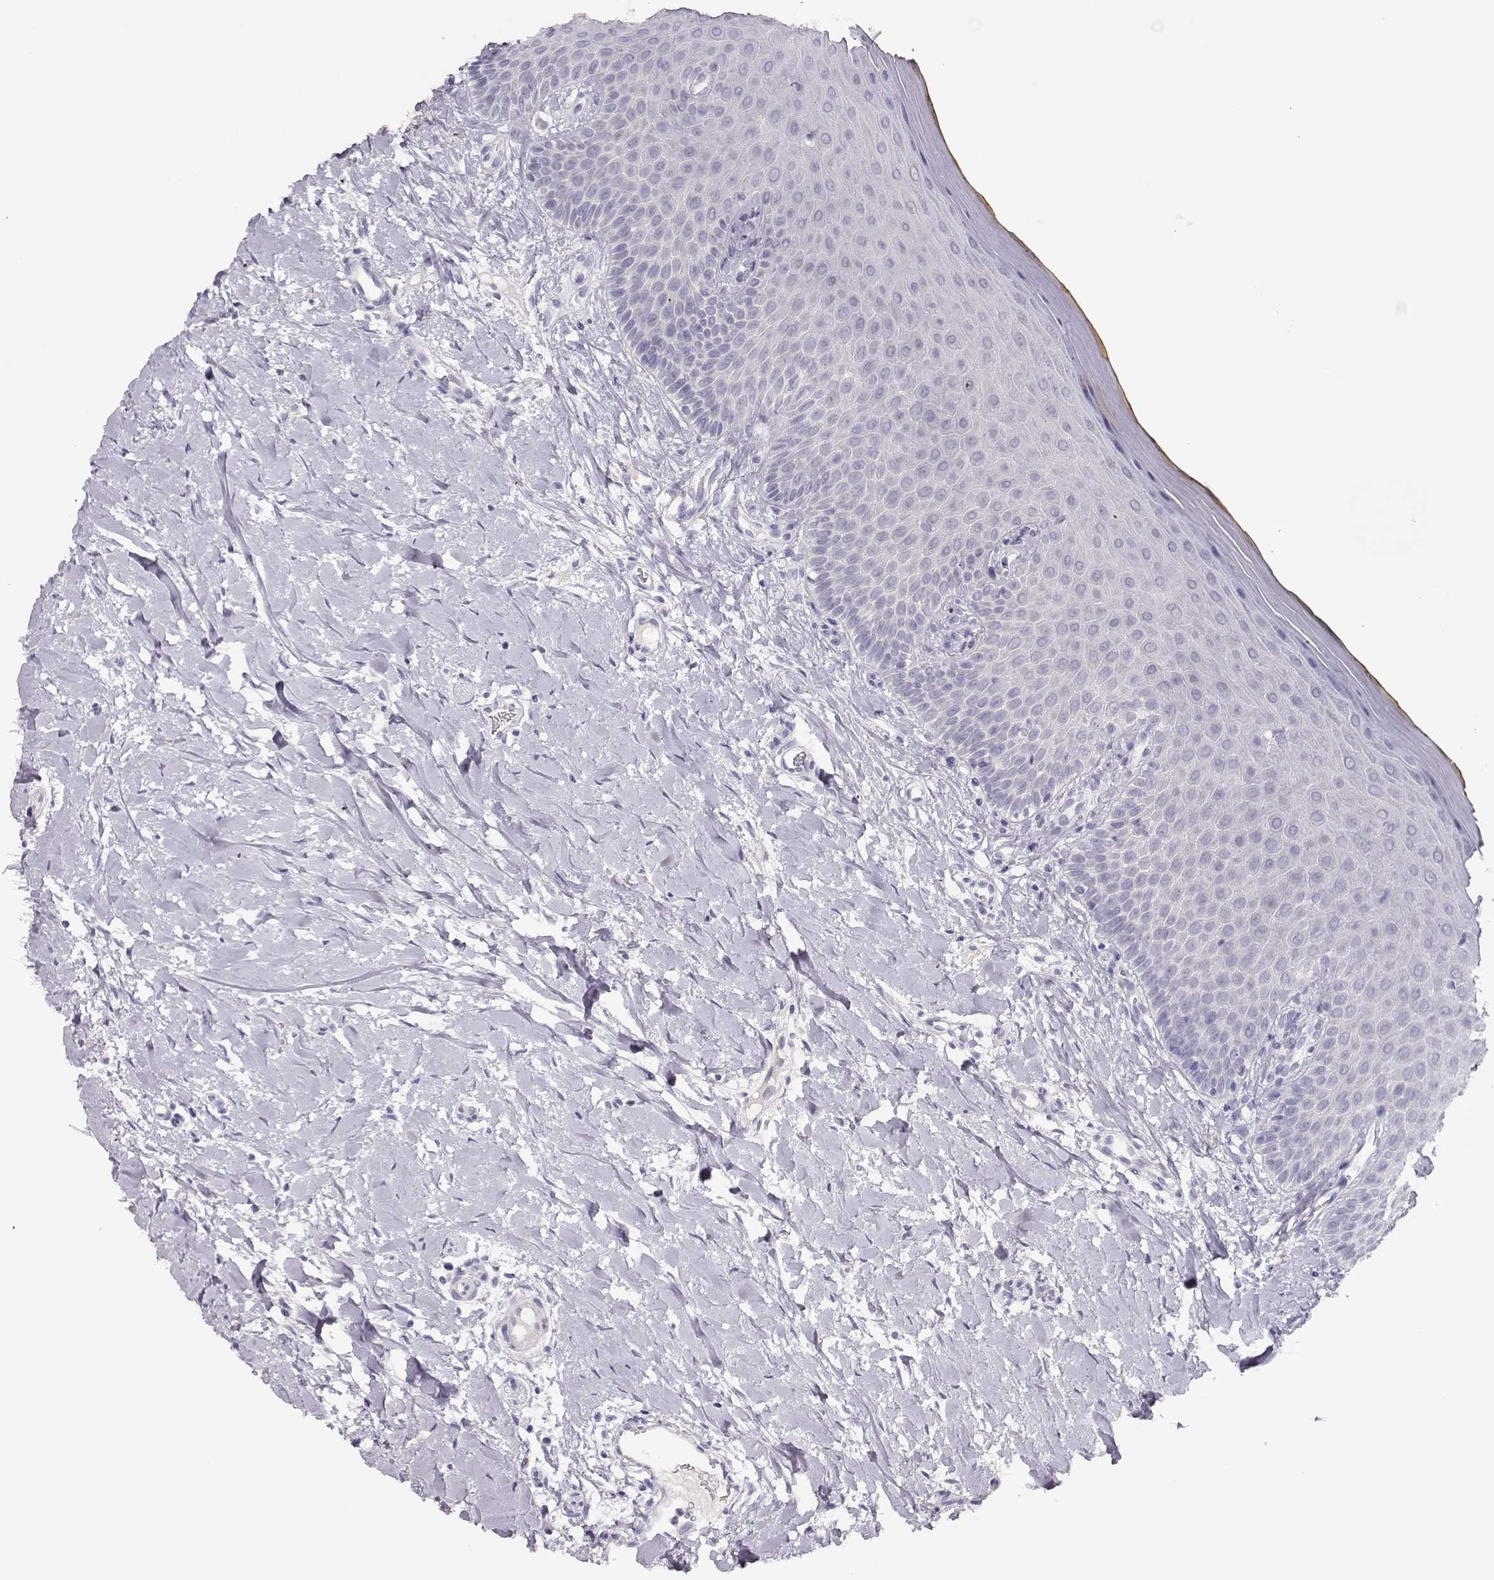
{"staining": {"intensity": "negative", "quantity": "none", "location": "none"}, "tissue": "oral mucosa", "cell_type": "Squamous epithelial cells", "image_type": "normal", "snomed": [{"axis": "morphology", "description": "Normal tissue, NOS"}, {"axis": "topography", "description": "Oral tissue"}], "caption": "This is a micrograph of immunohistochemistry (IHC) staining of benign oral mucosa, which shows no positivity in squamous epithelial cells.", "gene": "MAGEC1", "patient": {"sex": "female", "age": 43}}